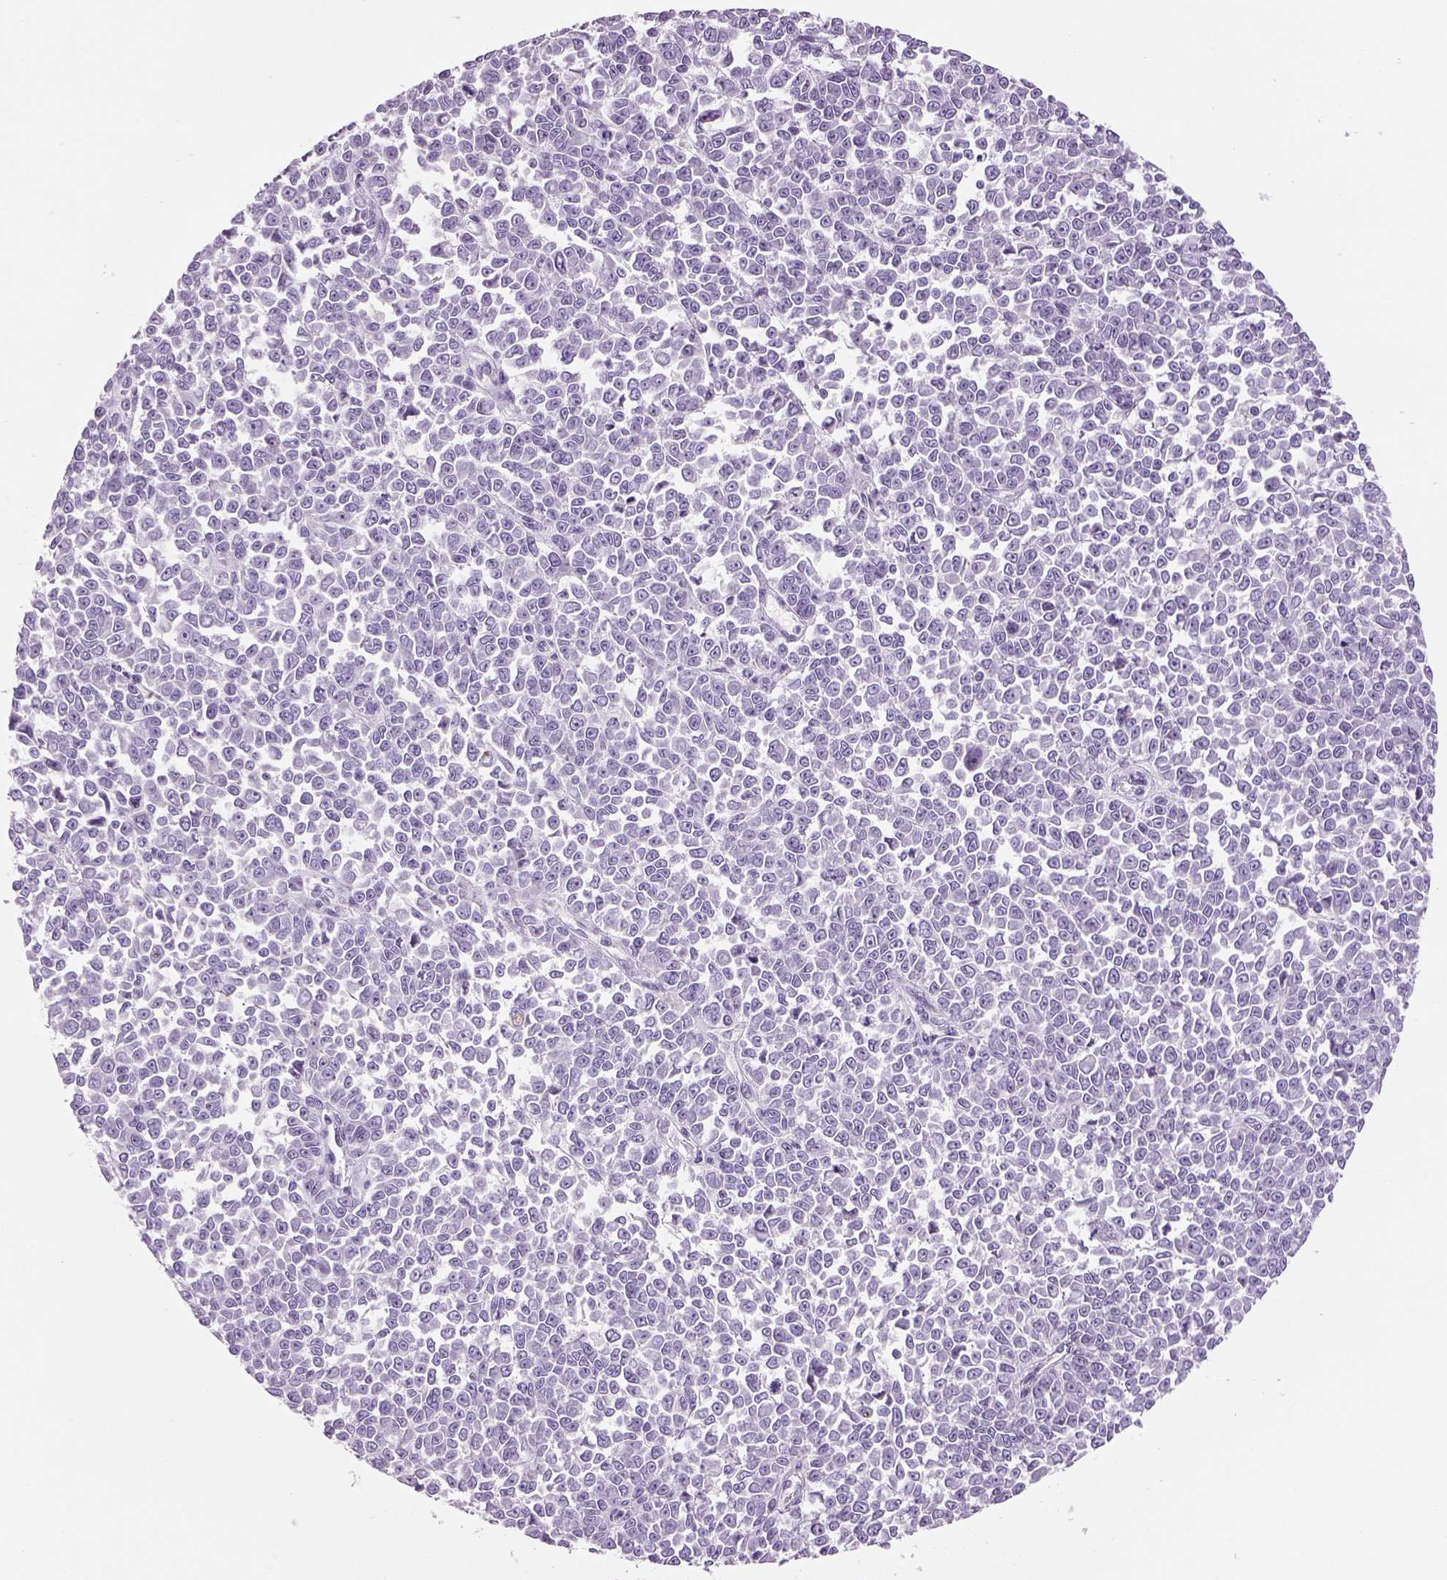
{"staining": {"intensity": "negative", "quantity": "none", "location": "none"}, "tissue": "melanoma", "cell_type": "Tumor cells", "image_type": "cancer", "snomed": [{"axis": "morphology", "description": "Malignant melanoma, NOS"}, {"axis": "topography", "description": "Skin"}], "caption": "Immunohistochemistry image of neoplastic tissue: human malignant melanoma stained with DAB (3,3'-diaminobenzidine) exhibits no significant protein expression in tumor cells.", "gene": "IFT52", "patient": {"sex": "female", "age": 95}}